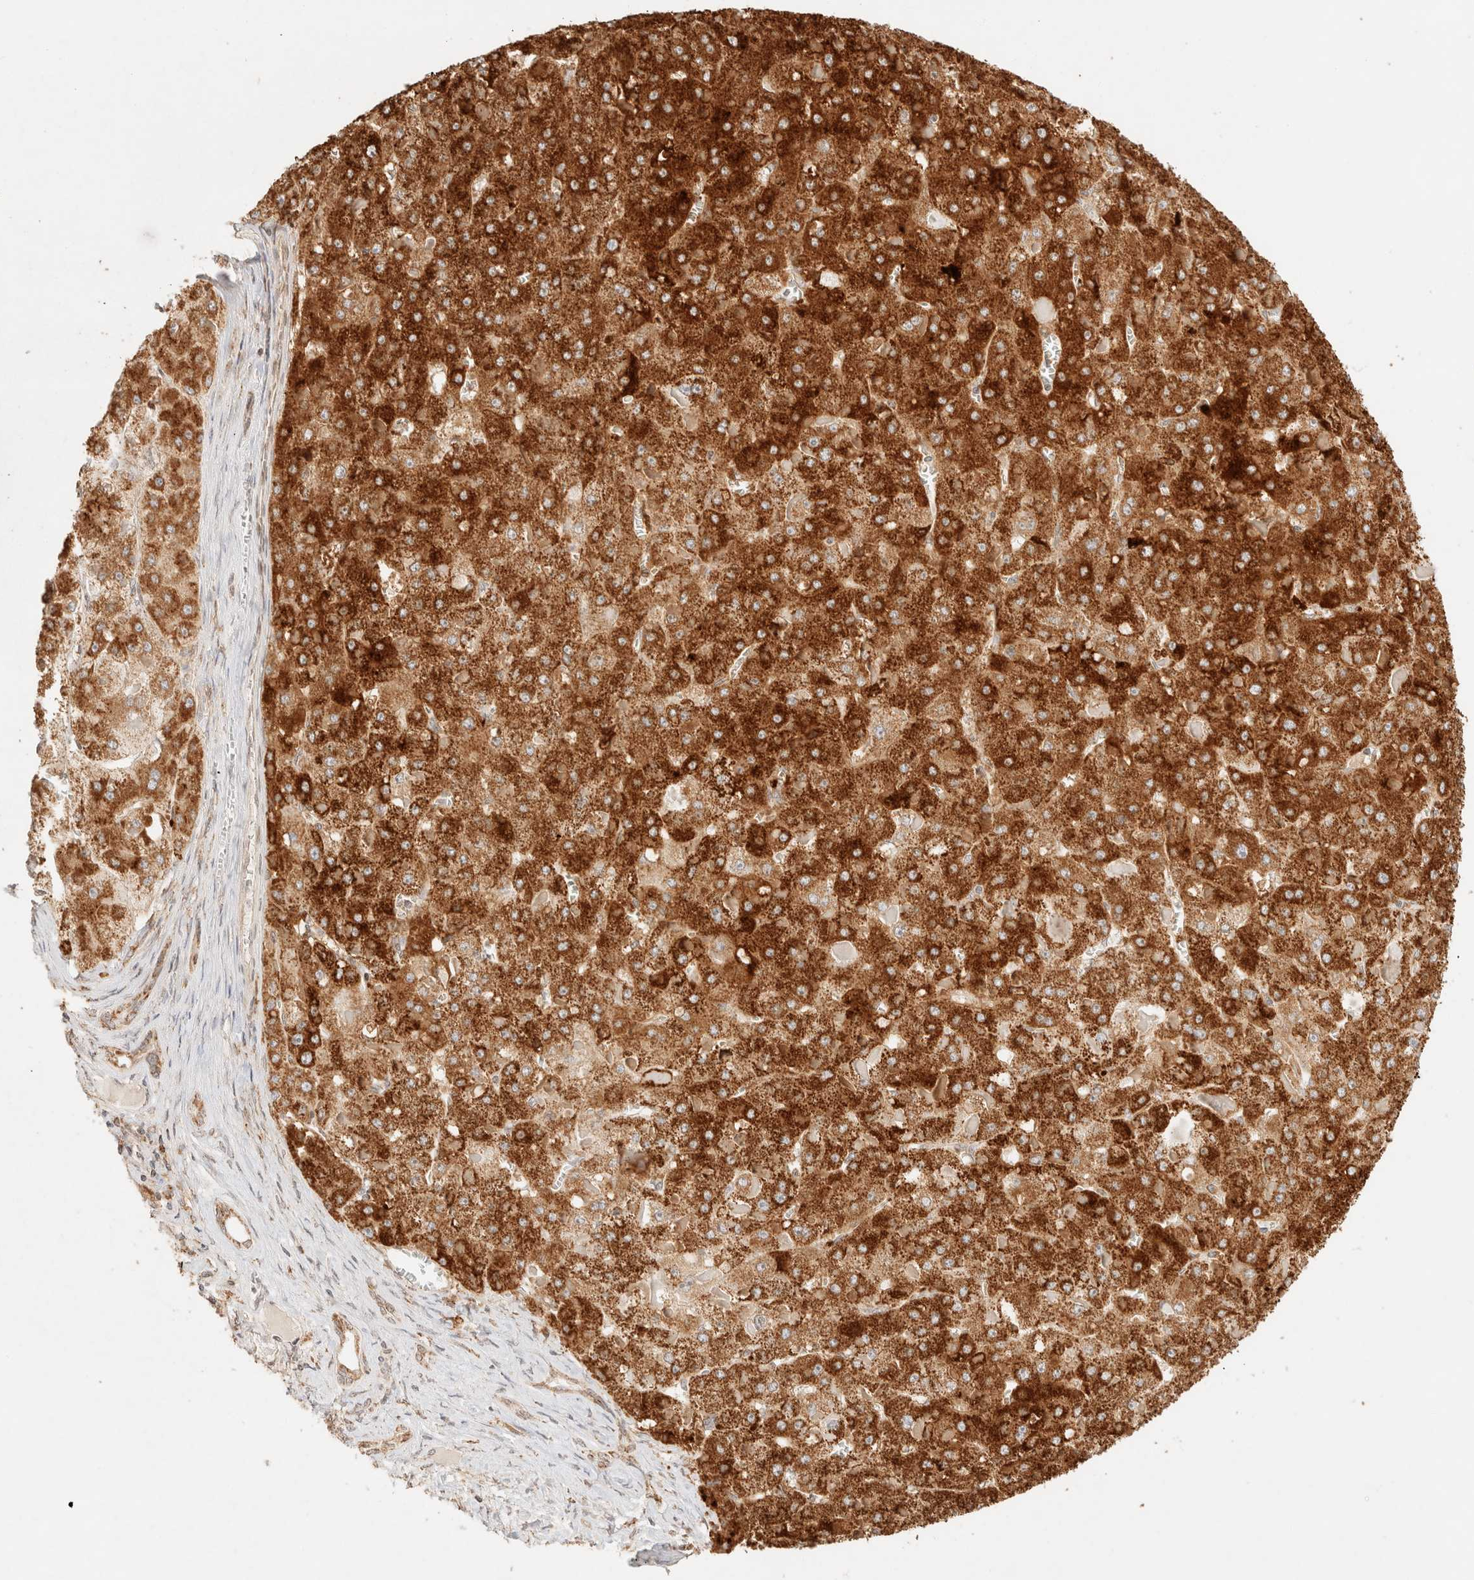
{"staining": {"intensity": "strong", "quantity": ">75%", "location": "cytoplasmic/membranous"}, "tissue": "liver cancer", "cell_type": "Tumor cells", "image_type": "cancer", "snomed": [{"axis": "morphology", "description": "Carcinoma, Hepatocellular, NOS"}, {"axis": "topography", "description": "Liver"}], "caption": "A photomicrograph showing strong cytoplasmic/membranous expression in about >75% of tumor cells in liver cancer (hepatocellular carcinoma), as visualized by brown immunohistochemical staining.", "gene": "TACO1", "patient": {"sex": "female", "age": 73}}